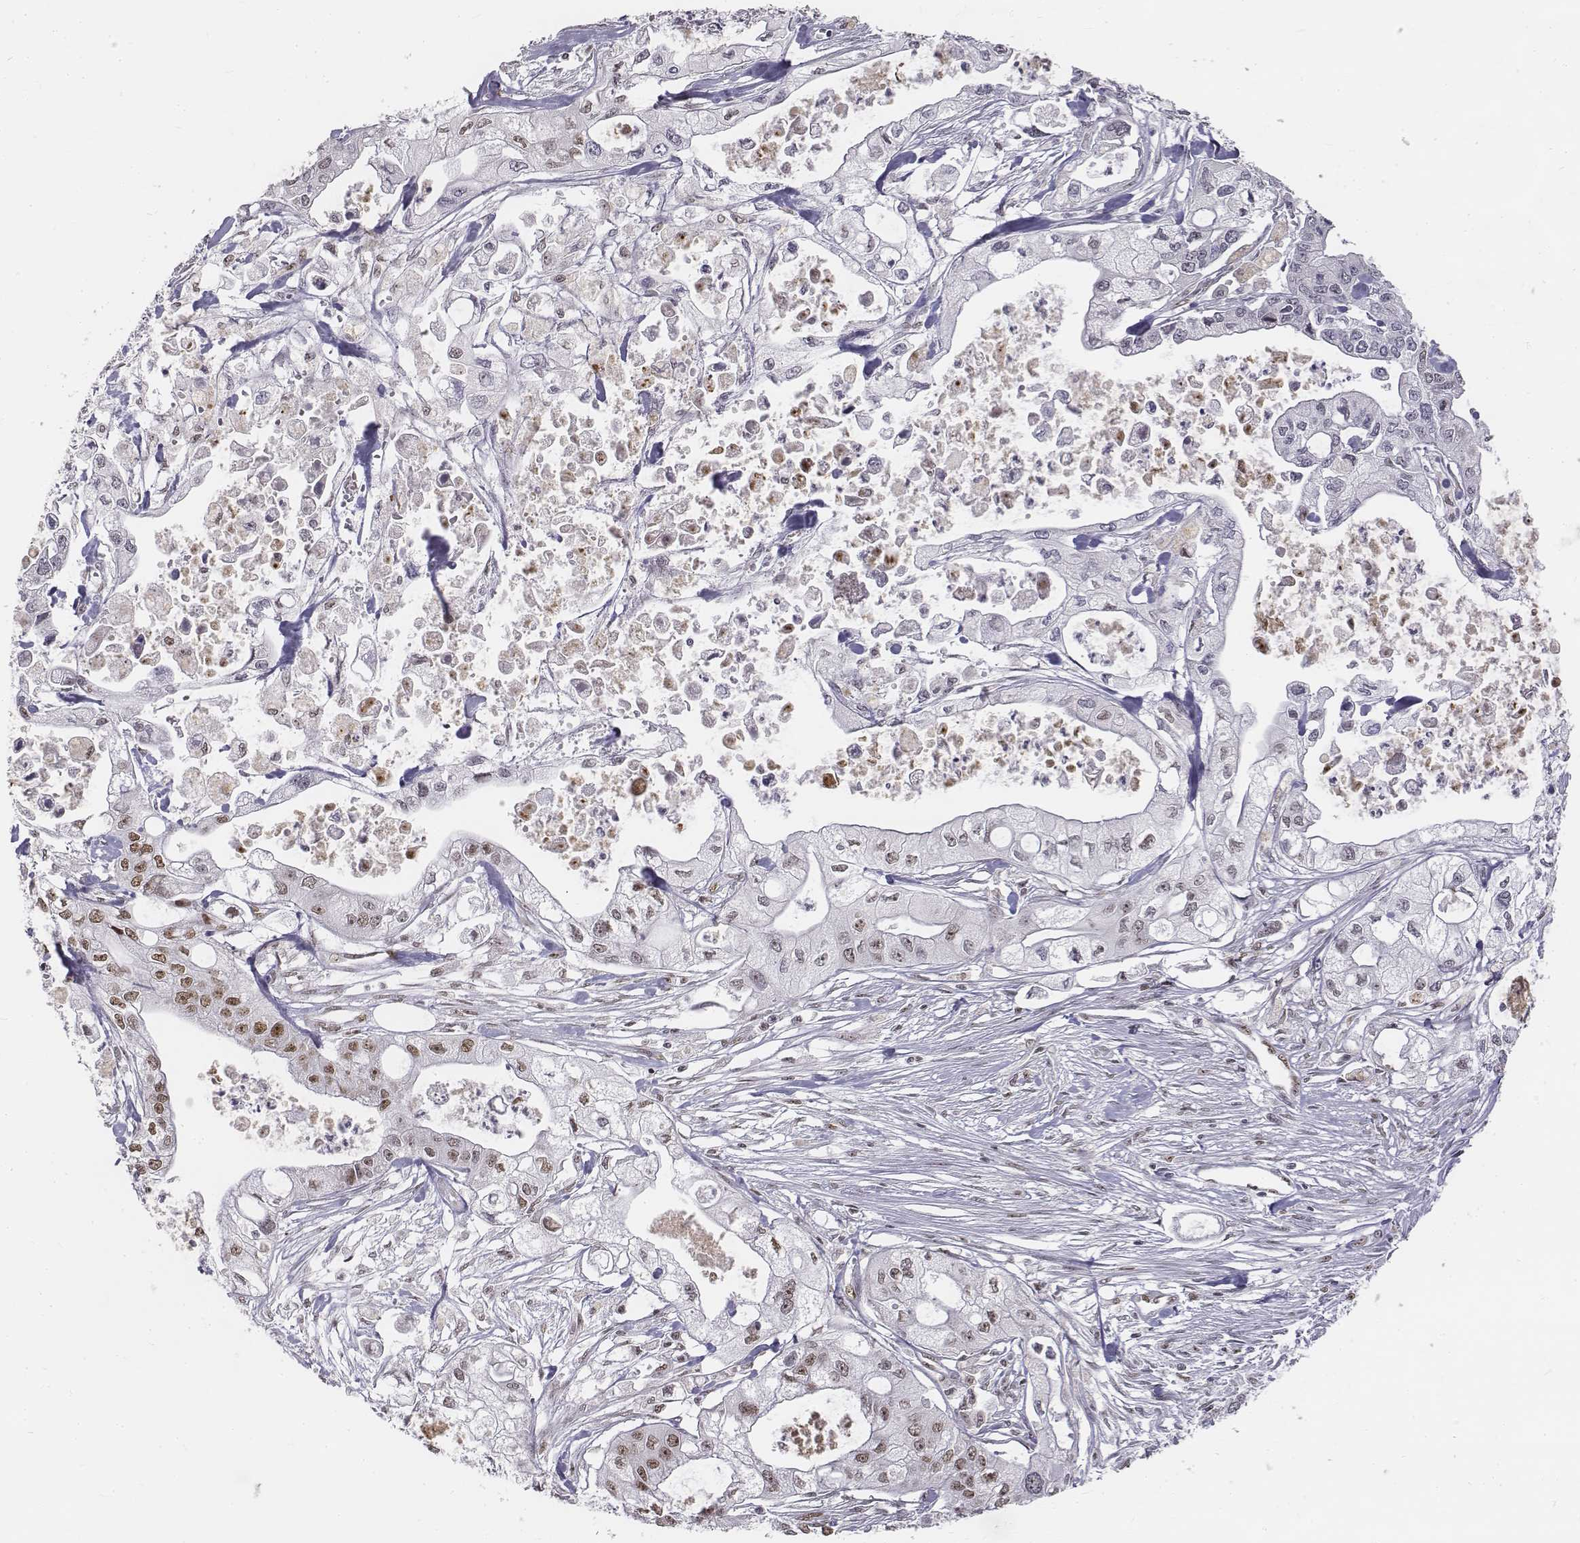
{"staining": {"intensity": "moderate", "quantity": "<25%", "location": "nuclear"}, "tissue": "pancreatic cancer", "cell_type": "Tumor cells", "image_type": "cancer", "snomed": [{"axis": "morphology", "description": "Adenocarcinoma, NOS"}, {"axis": "topography", "description": "Pancreas"}], "caption": "Immunohistochemistry micrograph of neoplastic tissue: human adenocarcinoma (pancreatic) stained using IHC exhibits low levels of moderate protein expression localized specifically in the nuclear of tumor cells, appearing as a nuclear brown color.", "gene": "PHF6", "patient": {"sex": "male", "age": 70}}